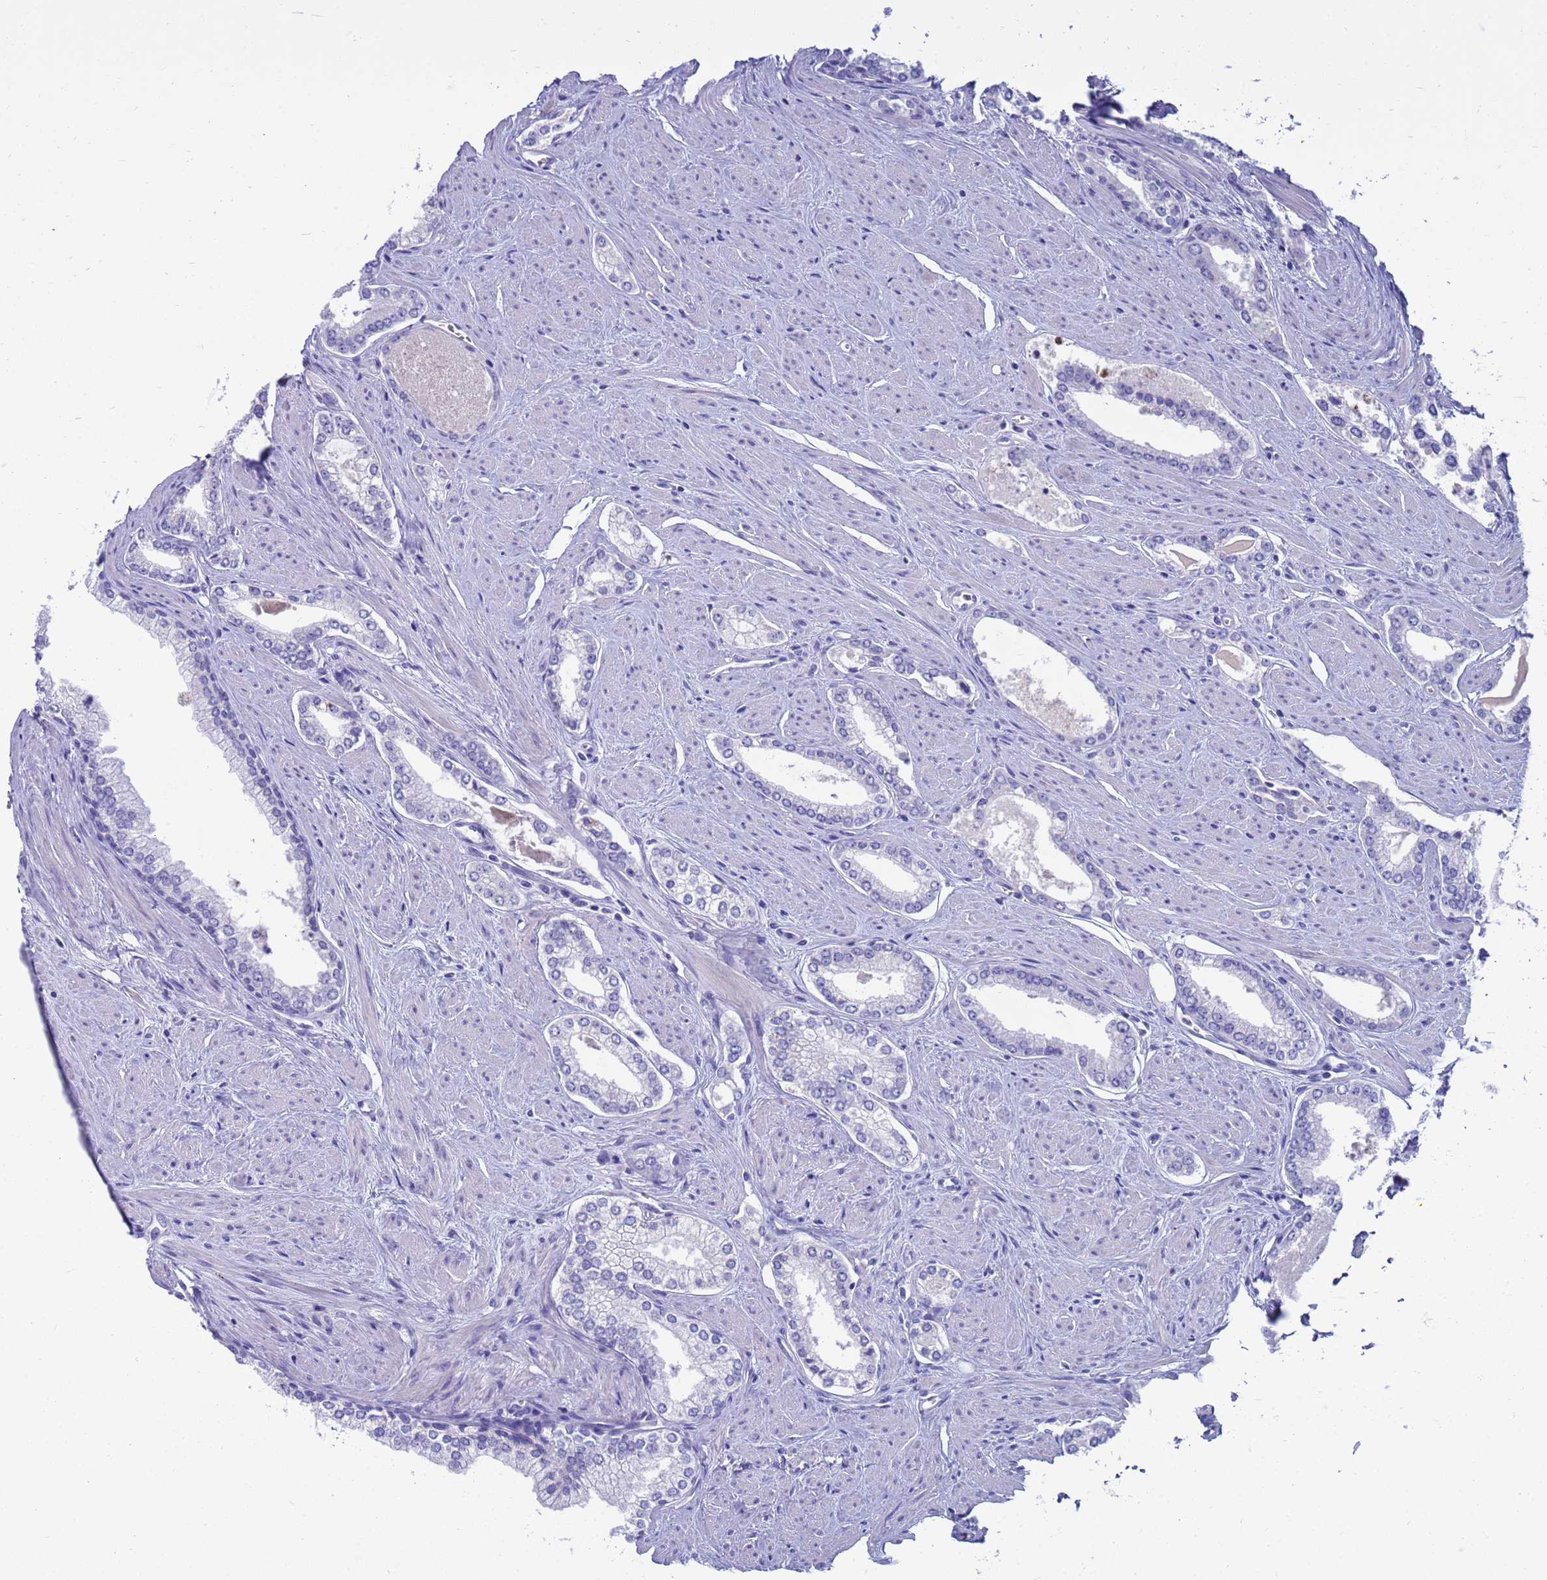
{"staining": {"intensity": "negative", "quantity": "none", "location": "none"}, "tissue": "prostate cancer", "cell_type": "Tumor cells", "image_type": "cancer", "snomed": [{"axis": "morphology", "description": "Adenocarcinoma, Low grade"}, {"axis": "topography", "description": "Prostate and seminal vesicle, NOS"}], "caption": "Protein analysis of prostate cancer exhibits no significant positivity in tumor cells. Brightfield microscopy of IHC stained with DAB (brown) and hematoxylin (blue), captured at high magnification.", "gene": "SYCN", "patient": {"sex": "male", "age": 60}}